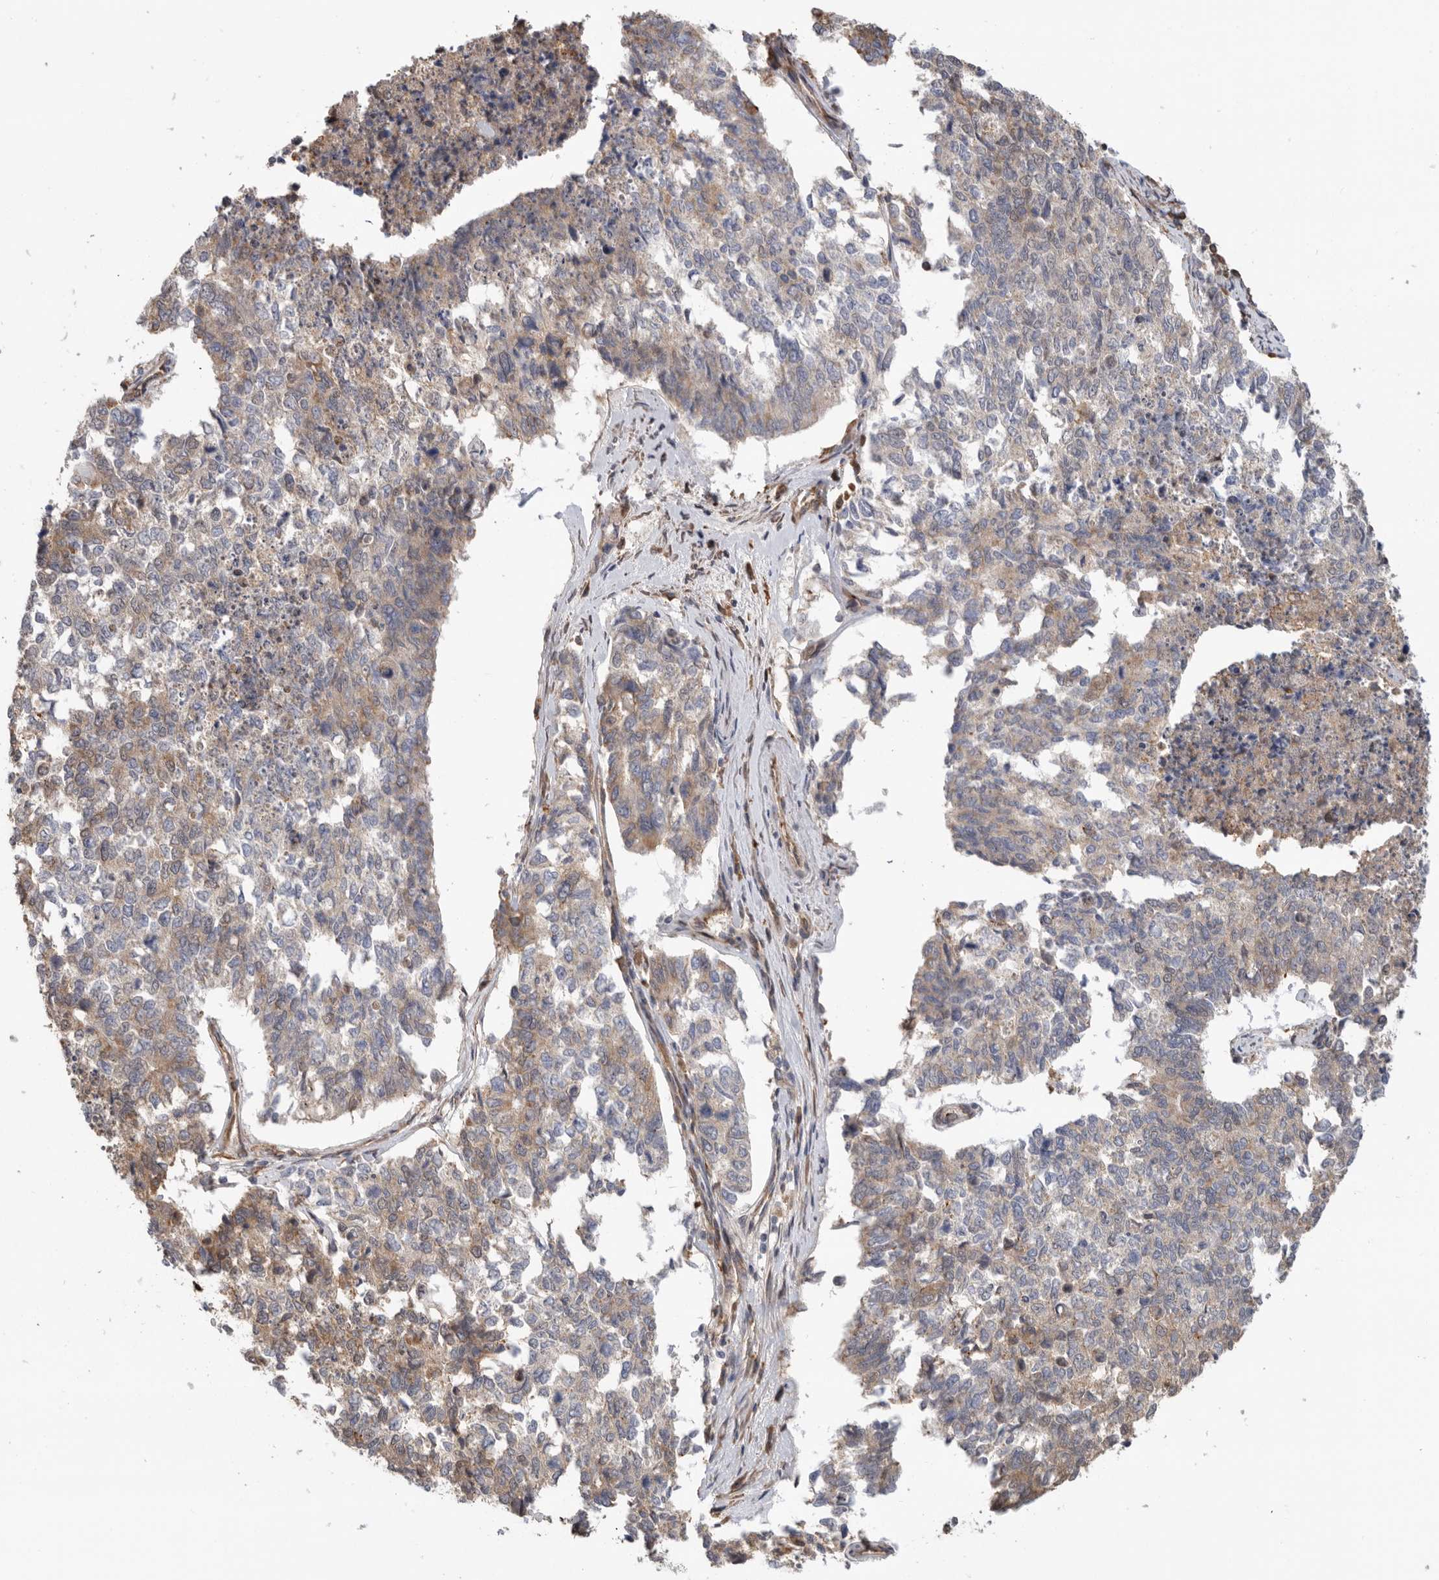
{"staining": {"intensity": "weak", "quantity": "25%-75%", "location": "cytoplasmic/membranous"}, "tissue": "cervical cancer", "cell_type": "Tumor cells", "image_type": "cancer", "snomed": [{"axis": "morphology", "description": "Squamous cell carcinoma, NOS"}, {"axis": "topography", "description": "Cervix"}], "caption": "Human squamous cell carcinoma (cervical) stained with a brown dye exhibits weak cytoplasmic/membranous positive expression in about 25%-75% of tumor cells.", "gene": "CDC42BPB", "patient": {"sex": "female", "age": 63}}